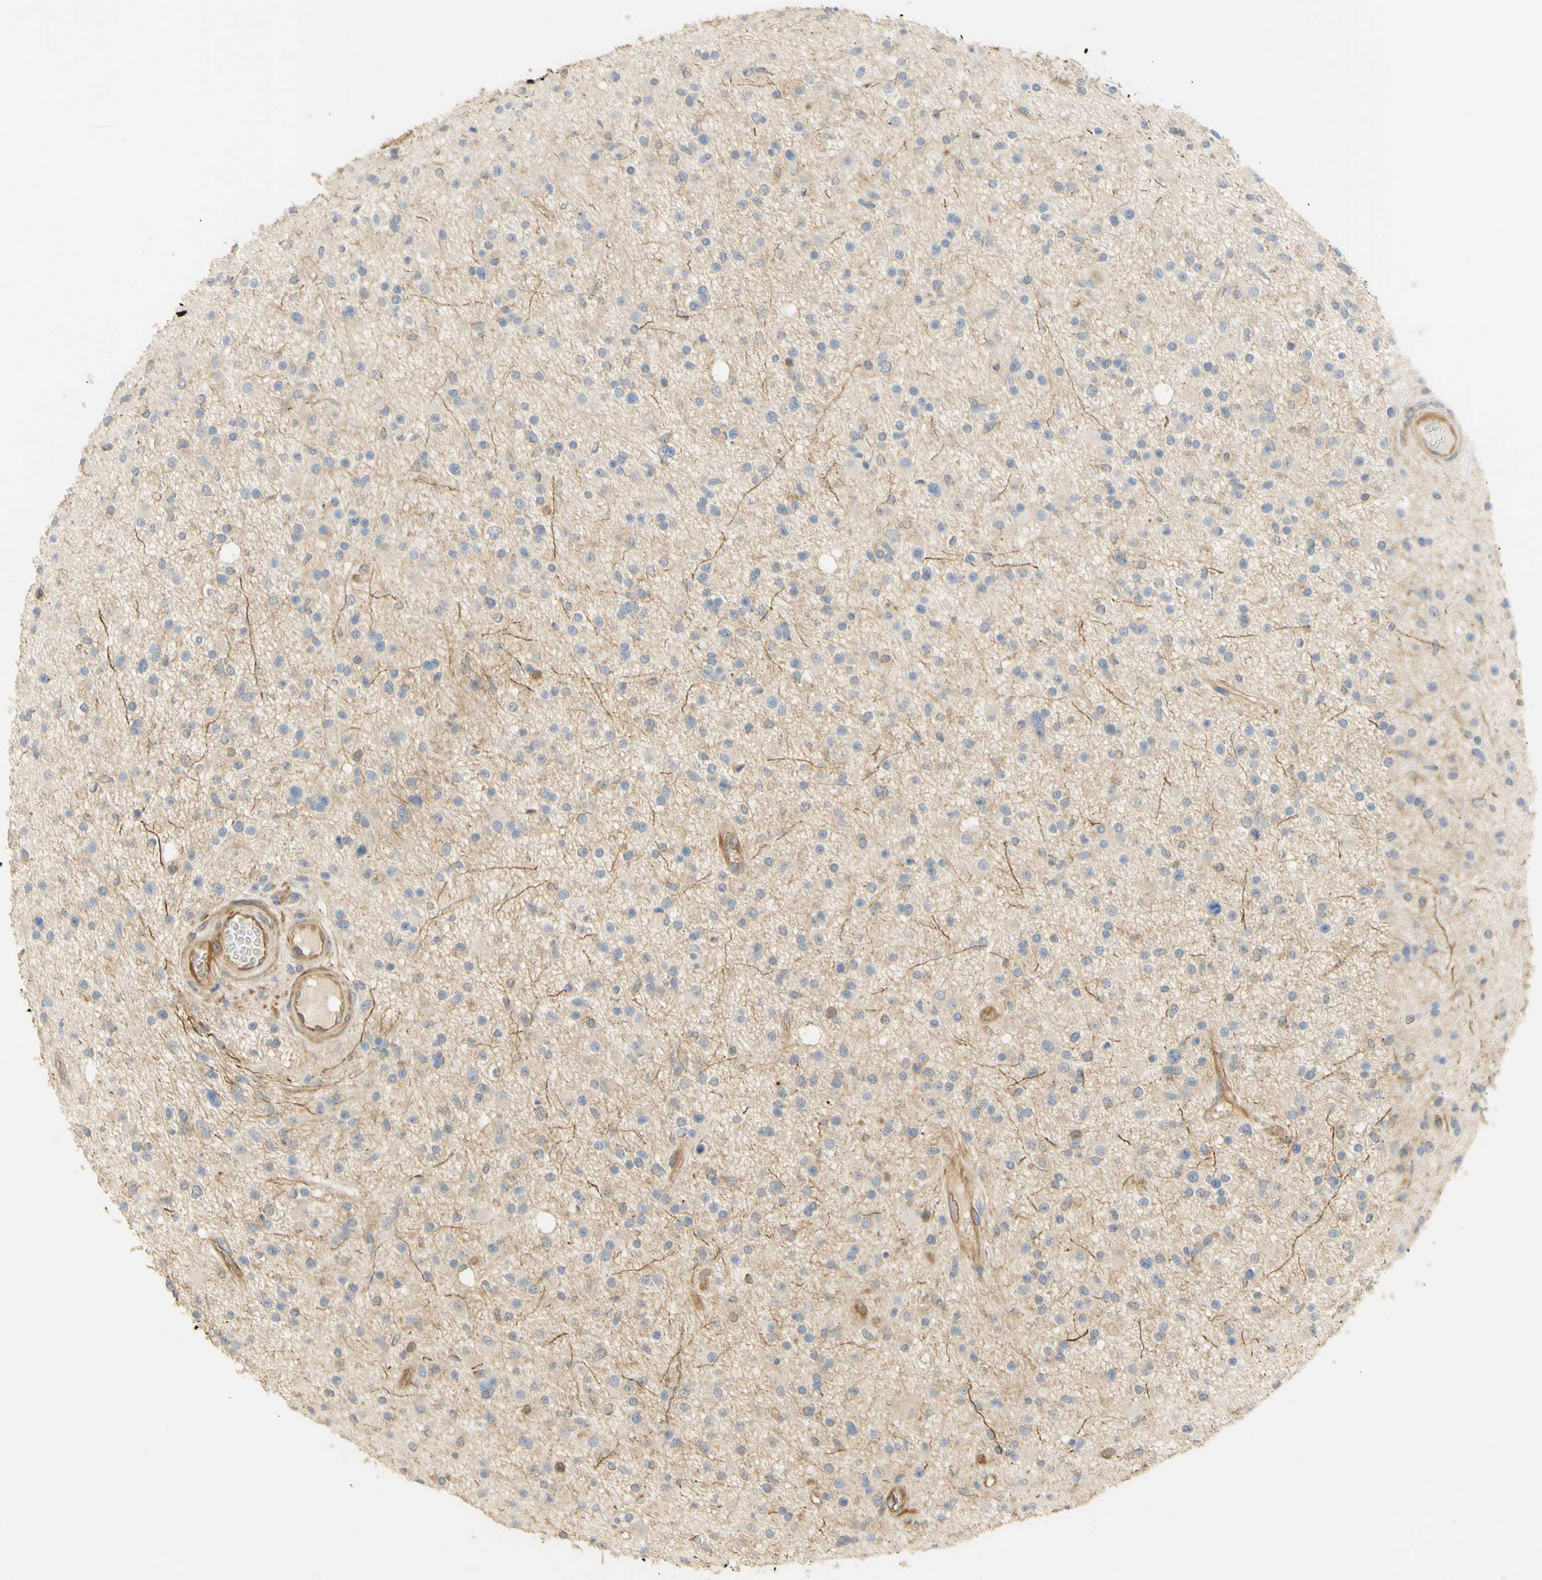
{"staining": {"intensity": "negative", "quantity": "none", "location": "none"}, "tissue": "glioma", "cell_type": "Tumor cells", "image_type": "cancer", "snomed": [{"axis": "morphology", "description": "Glioma, malignant, High grade"}, {"axis": "topography", "description": "Brain"}], "caption": "An IHC micrograph of malignant glioma (high-grade) is shown. There is no staining in tumor cells of malignant glioma (high-grade).", "gene": "KCNE4", "patient": {"sex": "male", "age": 33}}